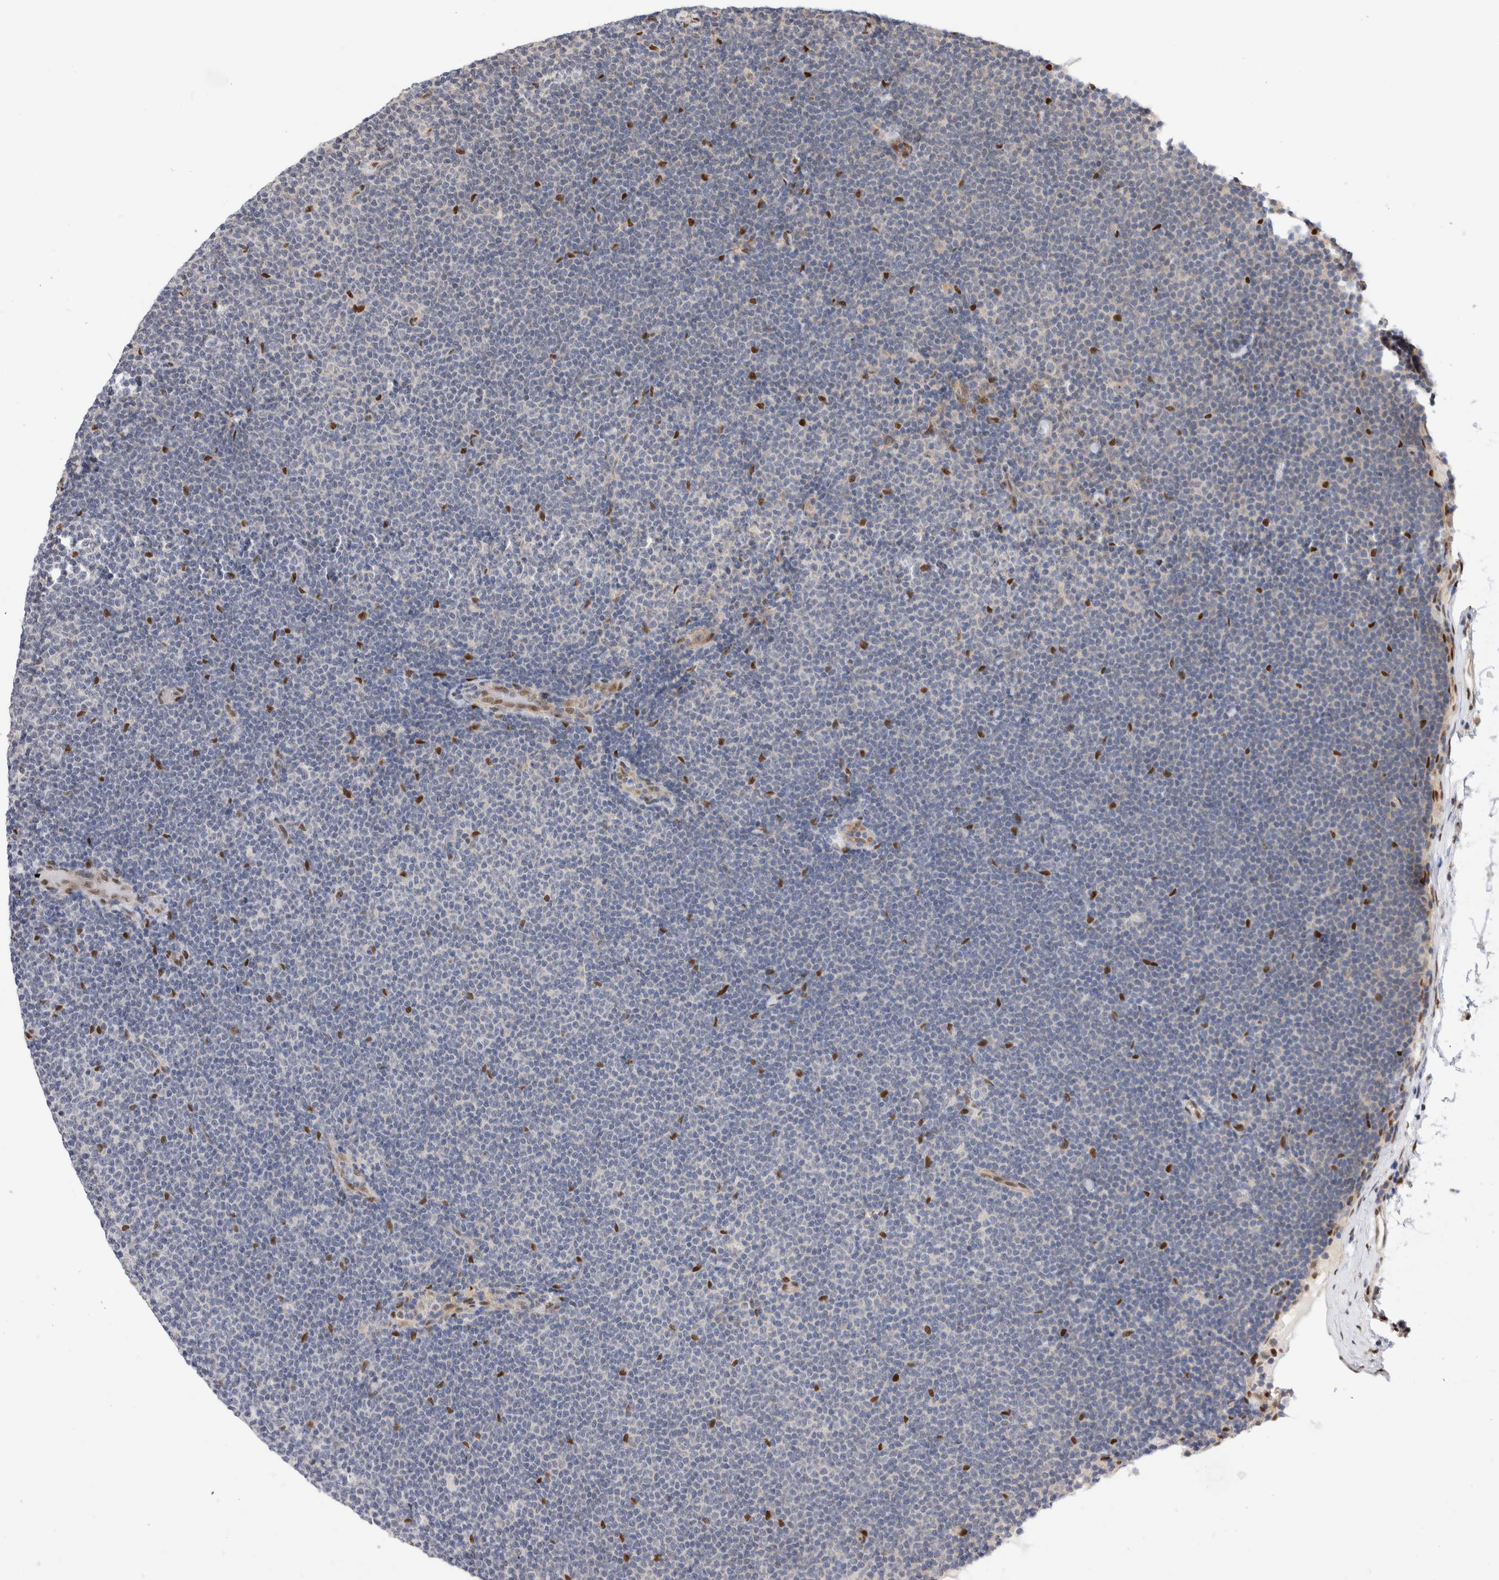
{"staining": {"intensity": "negative", "quantity": "none", "location": "none"}, "tissue": "lymphoma", "cell_type": "Tumor cells", "image_type": "cancer", "snomed": [{"axis": "morphology", "description": "Malignant lymphoma, non-Hodgkin's type, Low grade"}, {"axis": "topography", "description": "Lymph node"}], "caption": "A micrograph of lymphoma stained for a protein exhibits no brown staining in tumor cells. (DAB IHC visualized using brightfield microscopy, high magnification).", "gene": "NSMAF", "patient": {"sex": "female", "age": 53}}